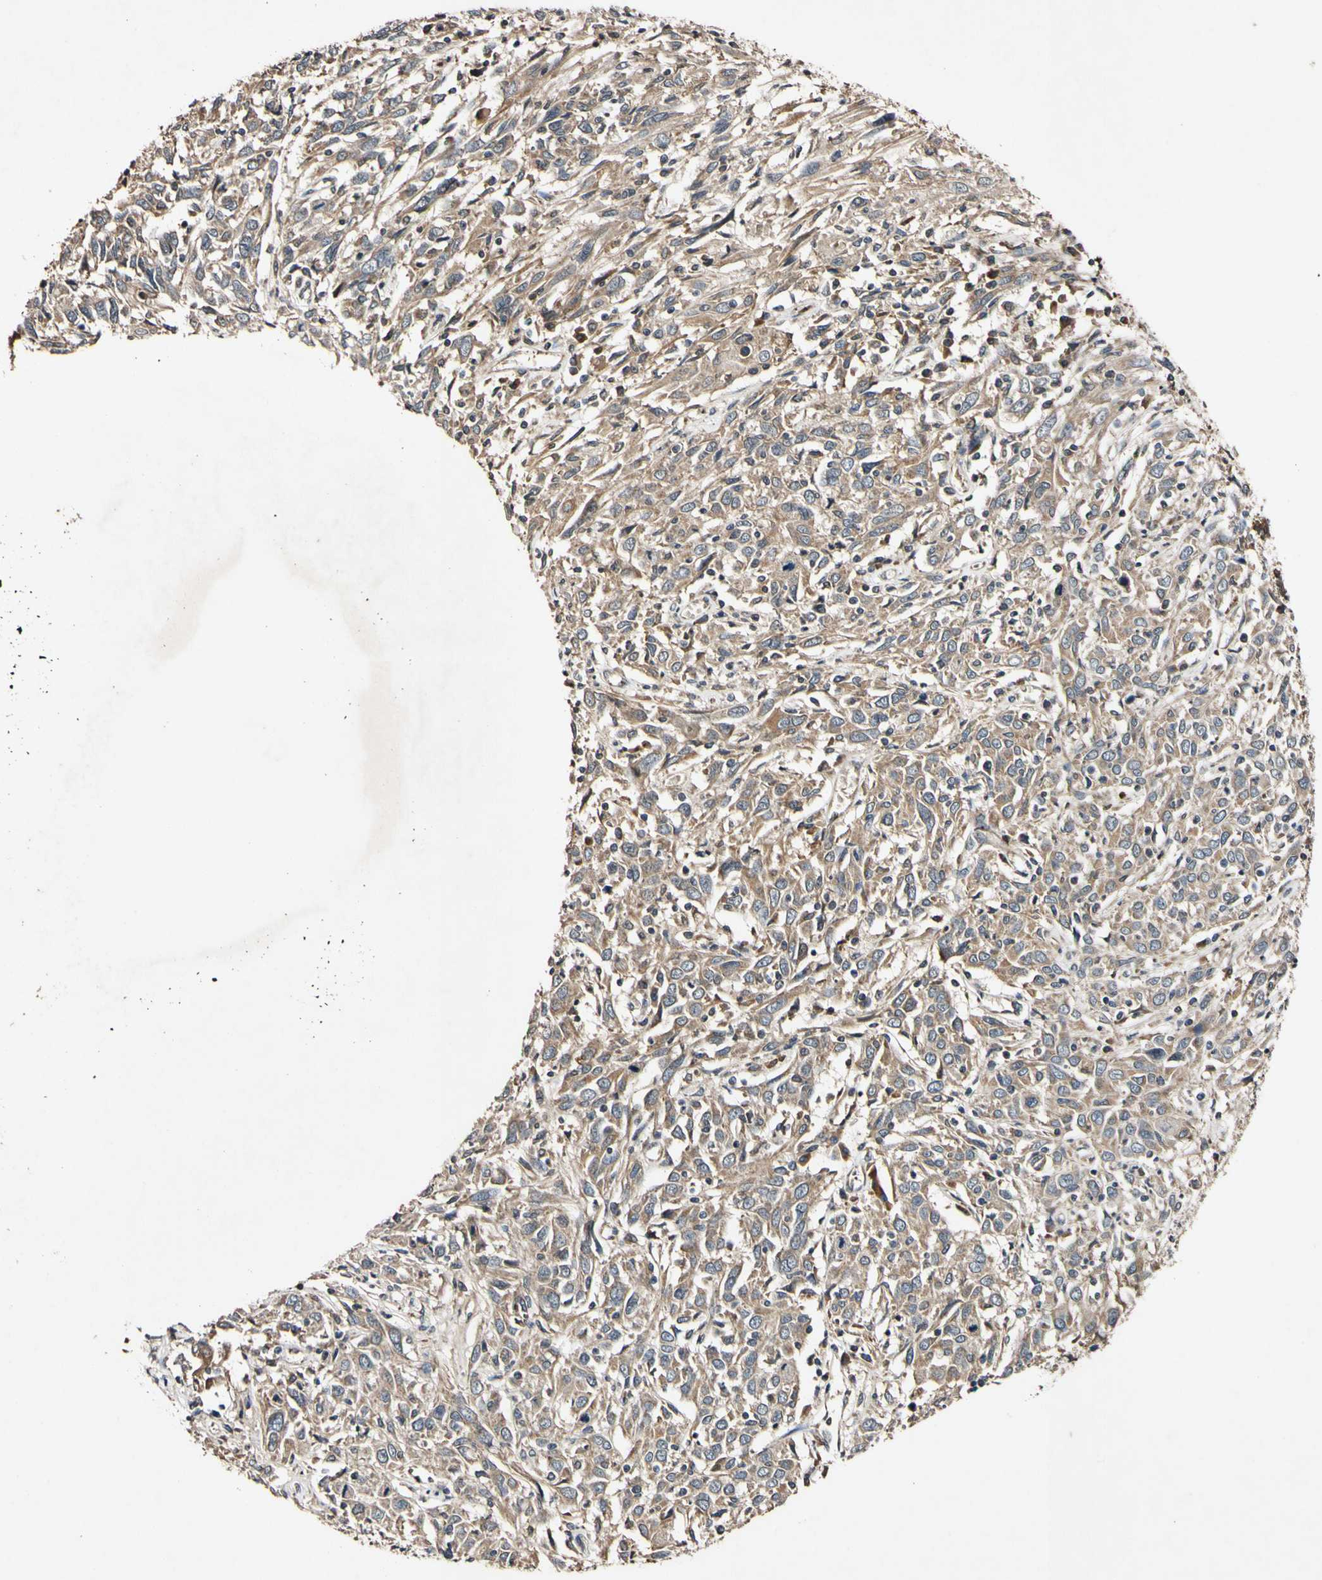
{"staining": {"intensity": "moderate", "quantity": ">75%", "location": "cytoplasmic/membranous"}, "tissue": "cervical cancer", "cell_type": "Tumor cells", "image_type": "cancer", "snomed": [{"axis": "morphology", "description": "Squamous cell carcinoma, NOS"}, {"axis": "topography", "description": "Cervix"}], "caption": "Moderate cytoplasmic/membranous staining for a protein is present in approximately >75% of tumor cells of cervical squamous cell carcinoma using IHC.", "gene": "PLAT", "patient": {"sex": "female", "age": 46}}